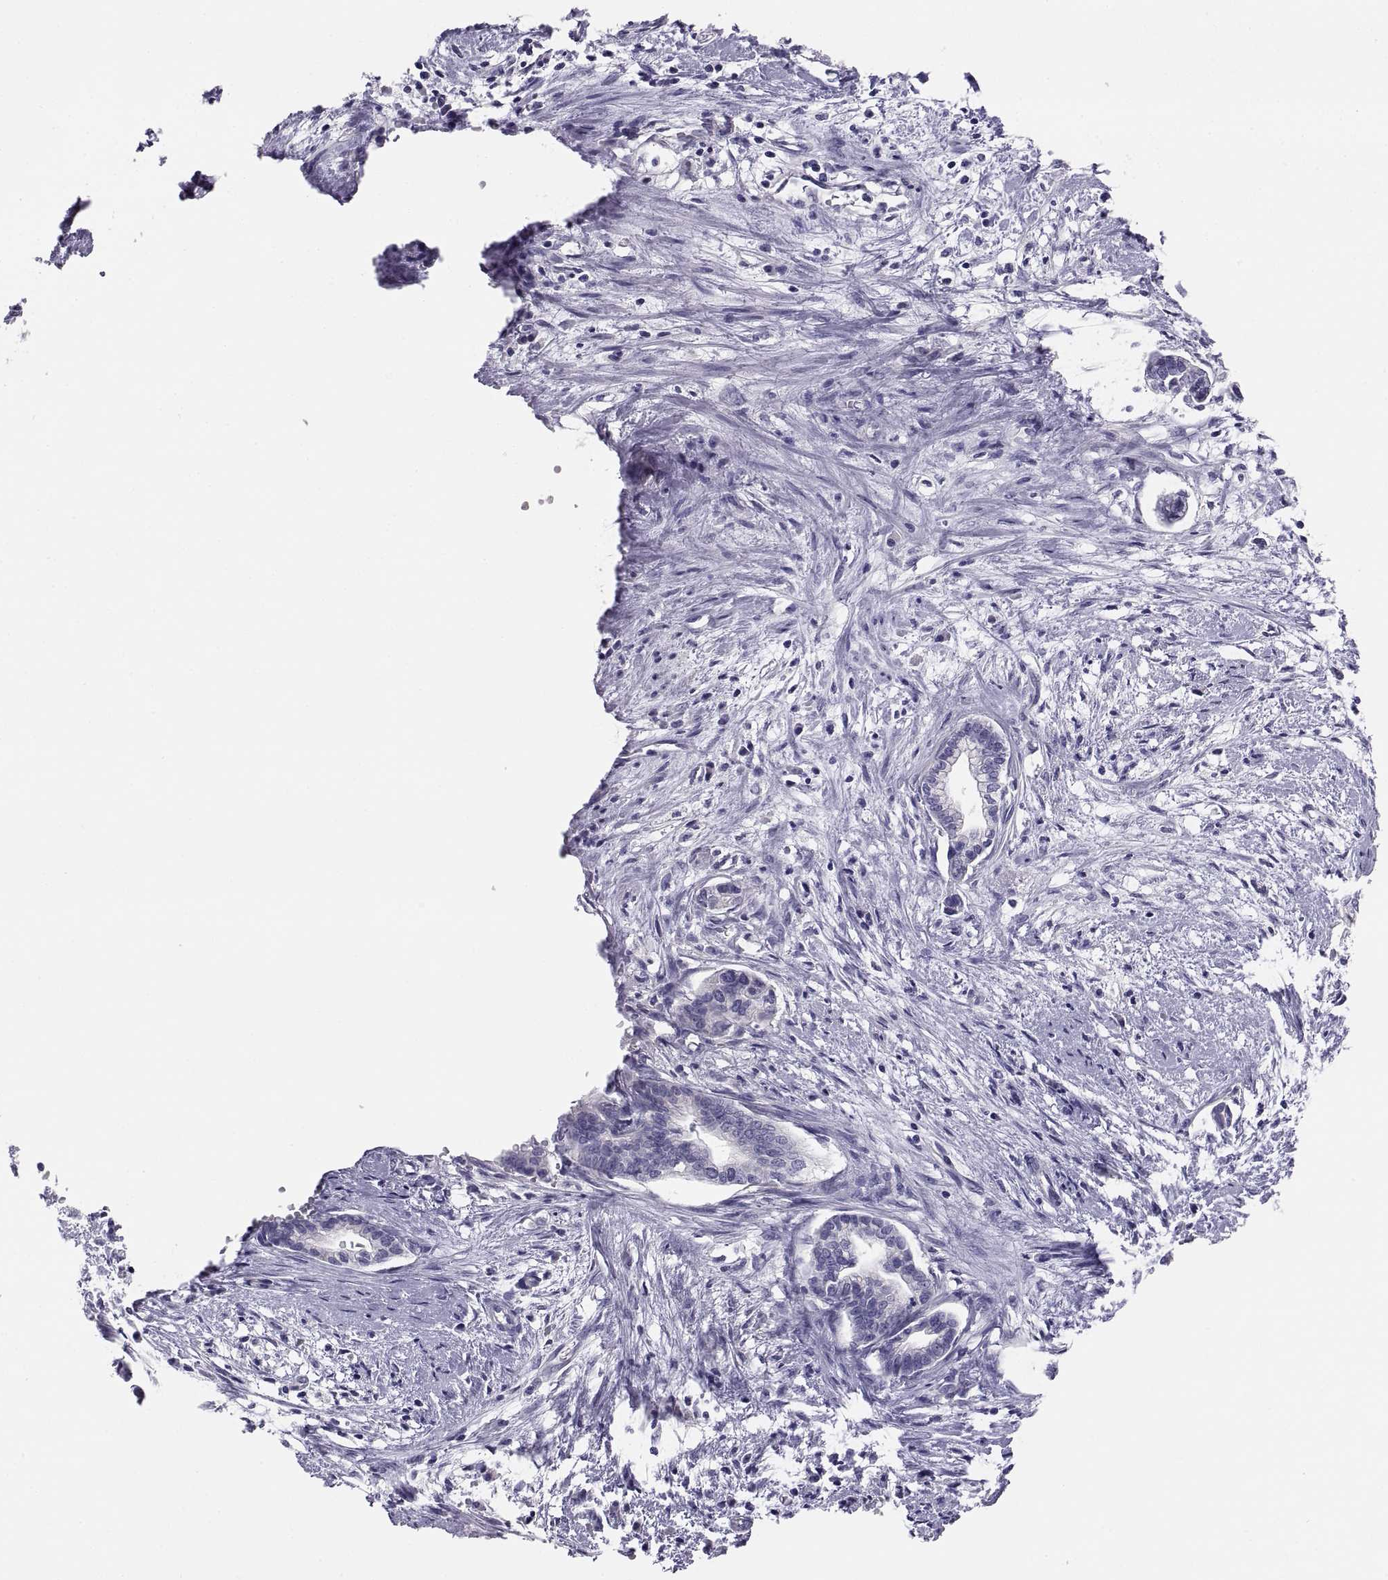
{"staining": {"intensity": "negative", "quantity": "none", "location": "none"}, "tissue": "cervical cancer", "cell_type": "Tumor cells", "image_type": "cancer", "snomed": [{"axis": "morphology", "description": "Adenocarcinoma, NOS"}, {"axis": "topography", "description": "Cervix"}], "caption": "The photomicrograph shows no staining of tumor cells in cervical adenocarcinoma.", "gene": "STRC", "patient": {"sex": "female", "age": 62}}